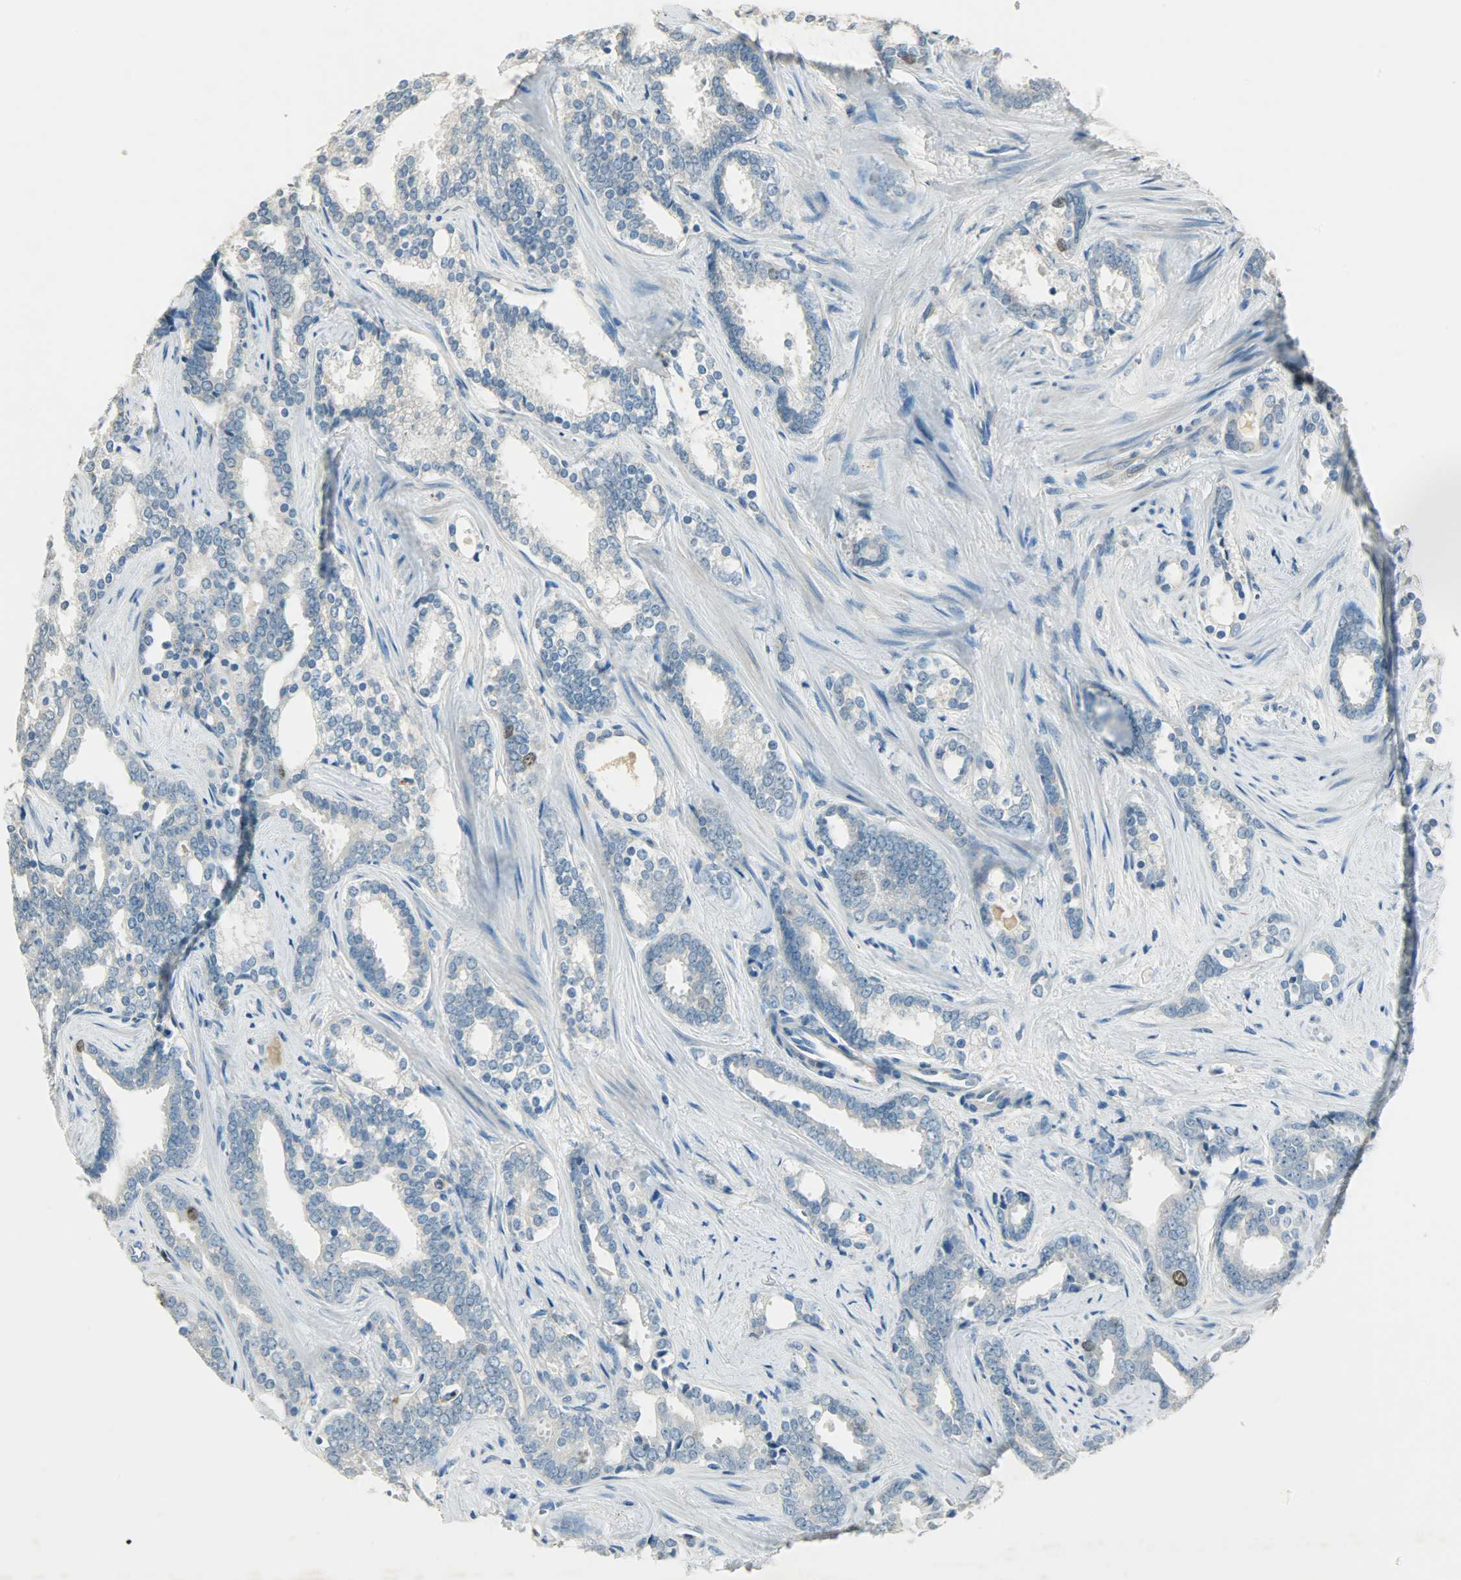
{"staining": {"intensity": "negative", "quantity": "none", "location": "none"}, "tissue": "prostate cancer", "cell_type": "Tumor cells", "image_type": "cancer", "snomed": [{"axis": "morphology", "description": "Adenocarcinoma, High grade"}, {"axis": "topography", "description": "Prostate"}], "caption": "A micrograph of prostate high-grade adenocarcinoma stained for a protein demonstrates no brown staining in tumor cells. (Brightfield microscopy of DAB (3,3'-diaminobenzidine) immunohistochemistry (IHC) at high magnification).", "gene": "TPX2", "patient": {"sex": "male", "age": 67}}